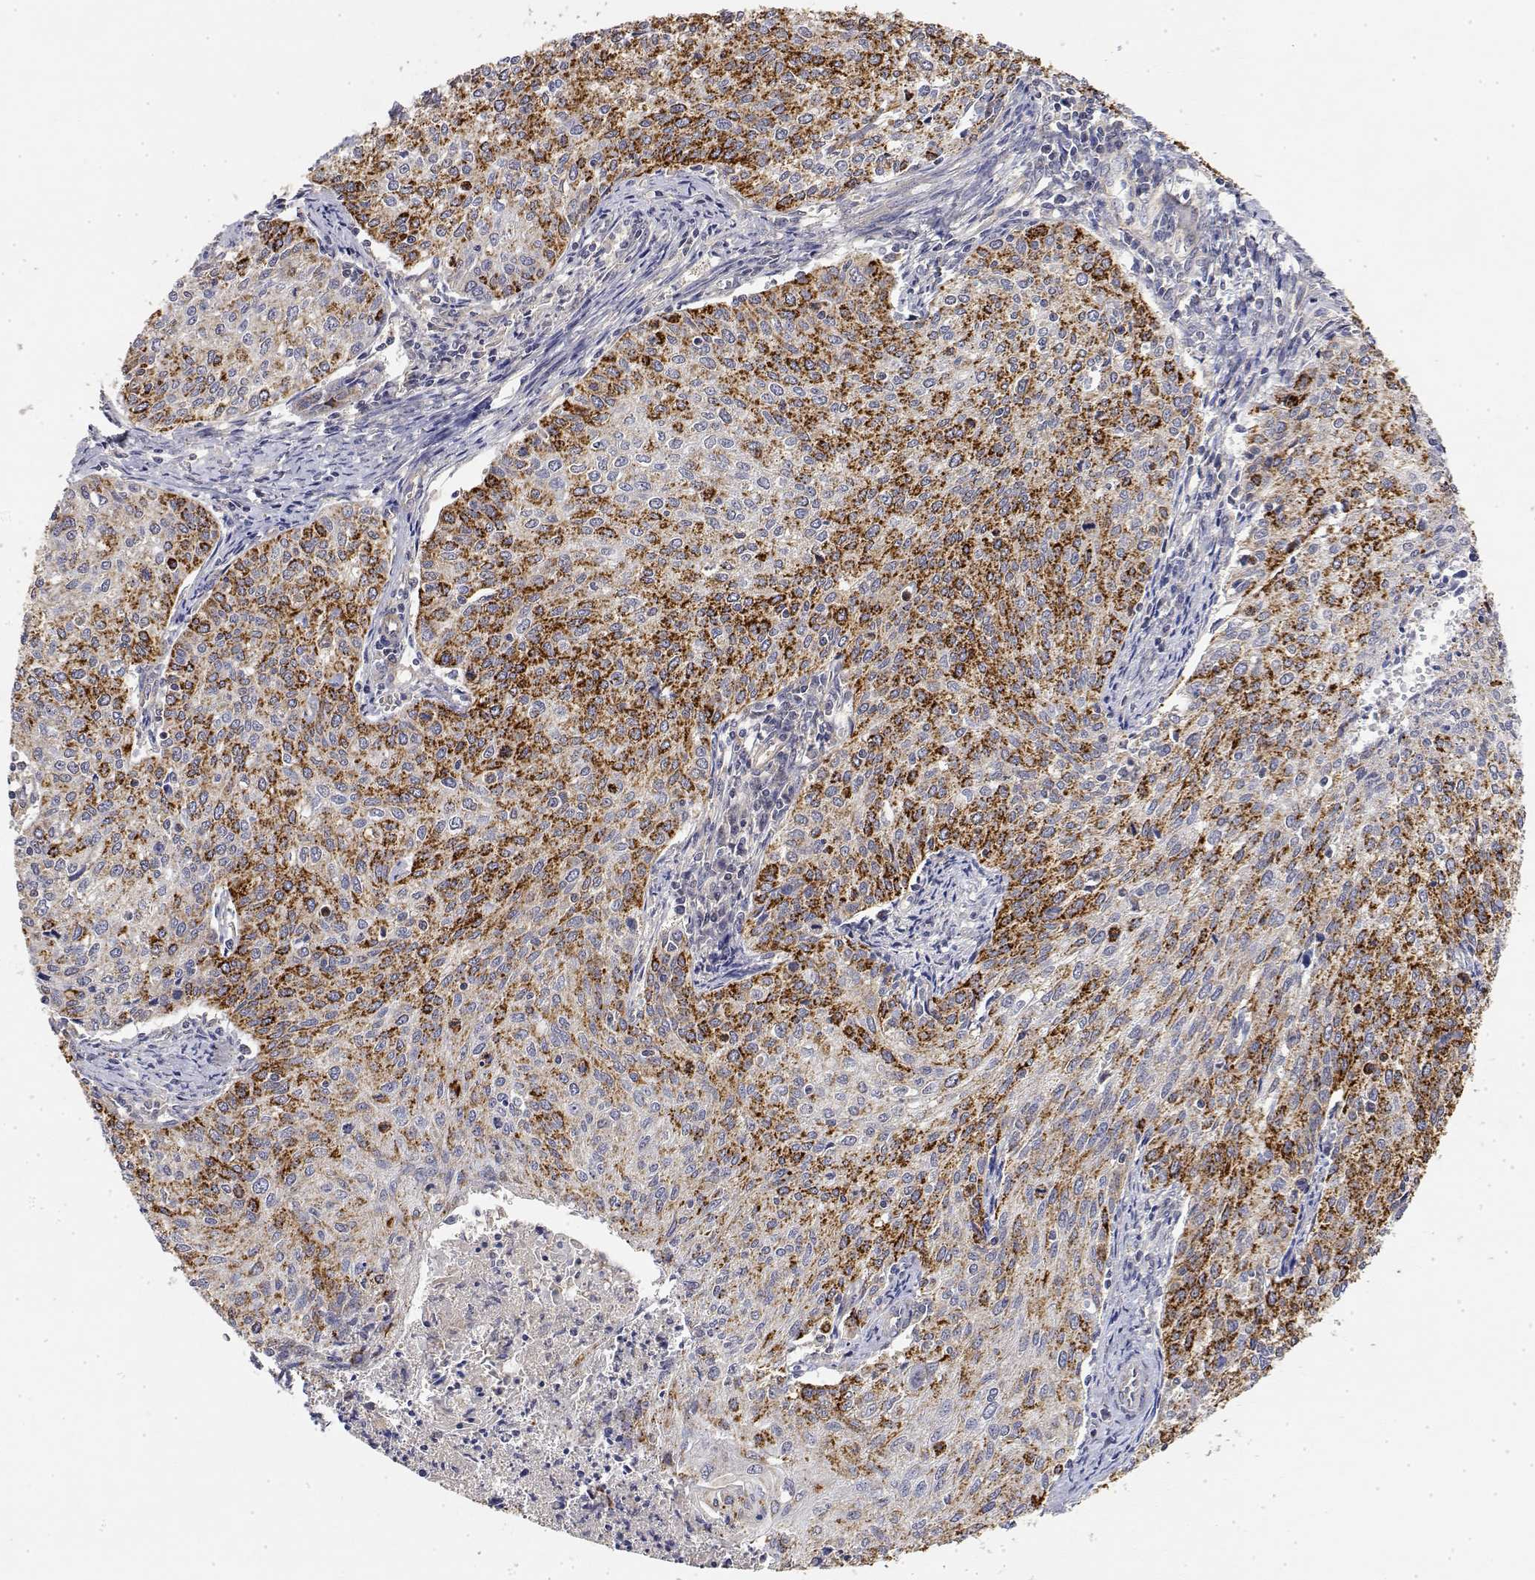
{"staining": {"intensity": "strong", "quantity": "25%-75%", "location": "cytoplasmic/membranous"}, "tissue": "cervical cancer", "cell_type": "Tumor cells", "image_type": "cancer", "snomed": [{"axis": "morphology", "description": "Squamous cell carcinoma, NOS"}, {"axis": "topography", "description": "Cervix"}], "caption": "Protein staining demonstrates strong cytoplasmic/membranous positivity in approximately 25%-75% of tumor cells in cervical cancer (squamous cell carcinoma).", "gene": "LONRF3", "patient": {"sex": "female", "age": 38}}